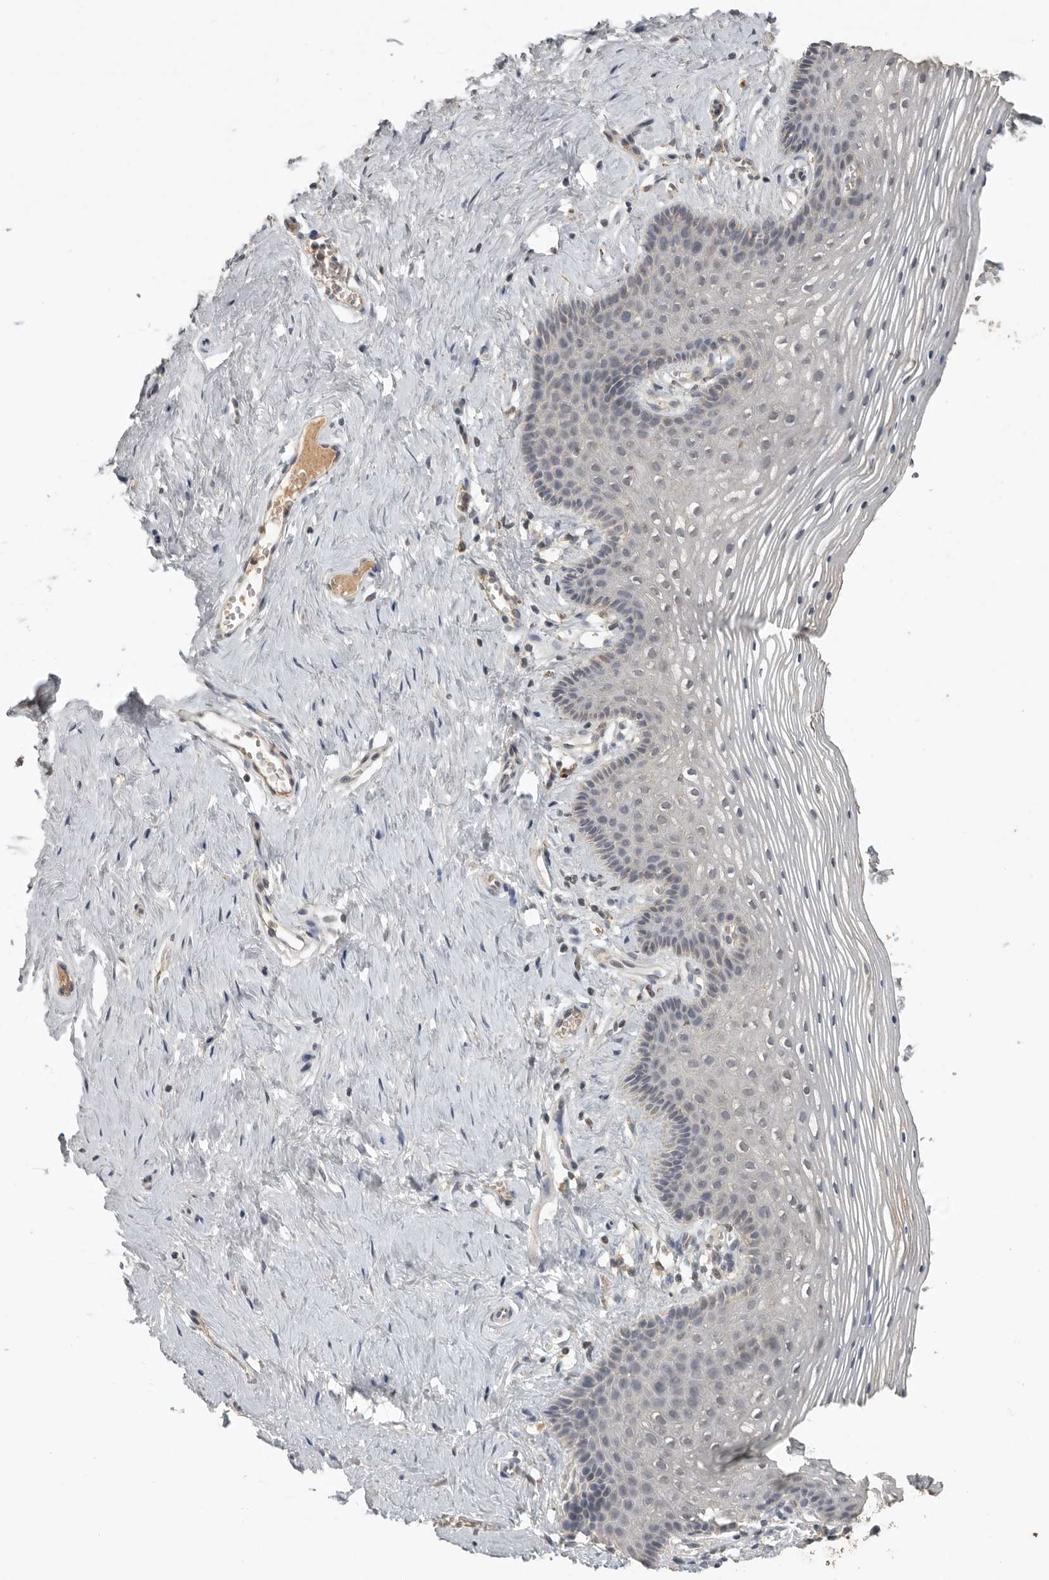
{"staining": {"intensity": "negative", "quantity": "none", "location": "none"}, "tissue": "vagina", "cell_type": "Squamous epithelial cells", "image_type": "normal", "snomed": [{"axis": "morphology", "description": "Normal tissue, NOS"}, {"axis": "topography", "description": "Vagina"}], "caption": "The histopathology image reveals no significant expression in squamous epithelial cells of vagina.", "gene": "ADAMTS4", "patient": {"sex": "female", "age": 32}}